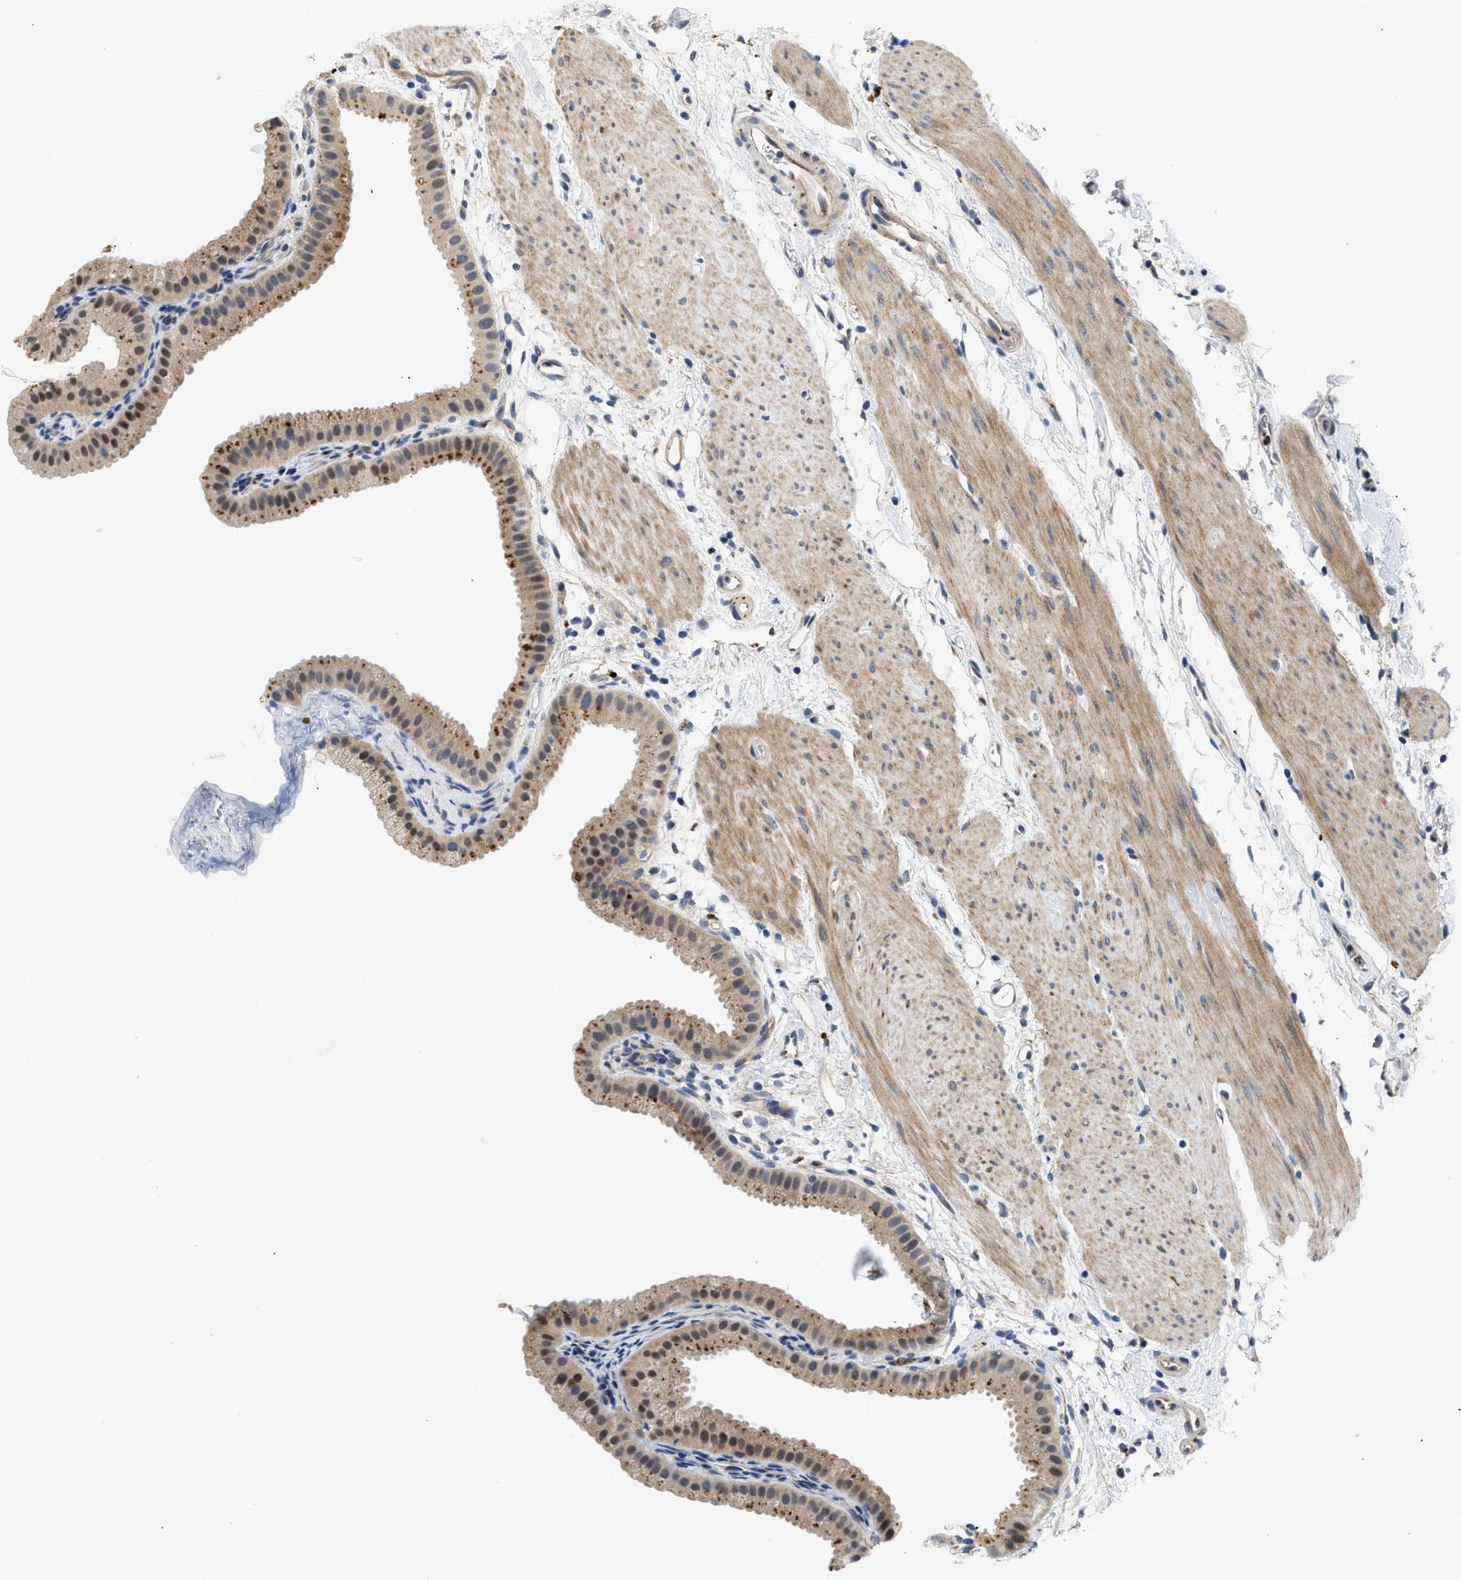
{"staining": {"intensity": "moderate", "quantity": ">75%", "location": "cytoplasmic/membranous,nuclear"}, "tissue": "gallbladder", "cell_type": "Glandular cells", "image_type": "normal", "snomed": [{"axis": "morphology", "description": "Normal tissue, NOS"}, {"axis": "topography", "description": "Gallbladder"}], "caption": "Immunohistochemical staining of unremarkable gallbladder demonstrates >75% levels of moderate cytoplasmic/membranous,nuclear protein expression in about >75% of glandular cells.", "gene": "PPM1L", "patient": {"sex": "female", "age": 64}}